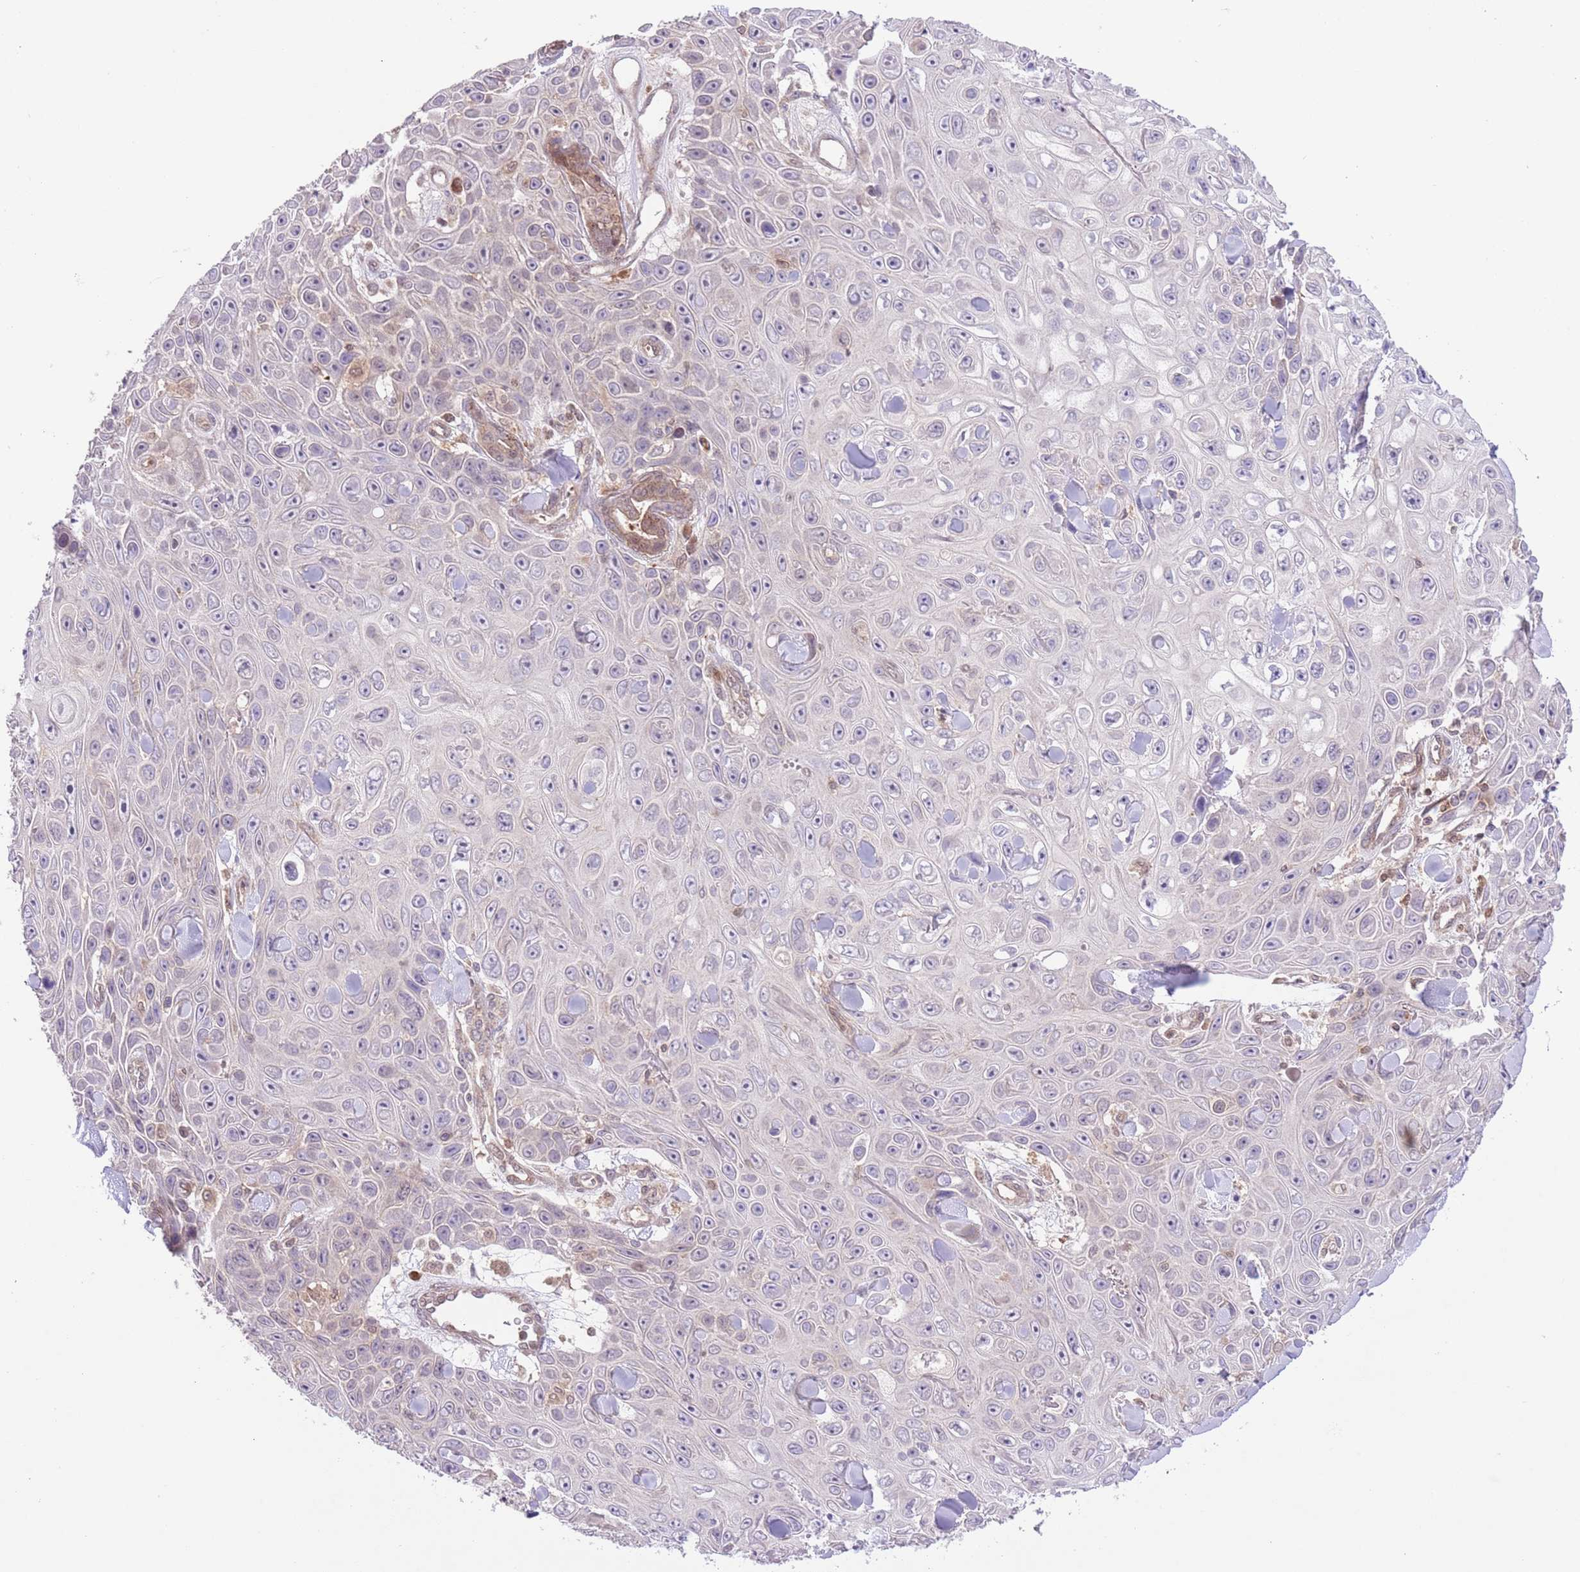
{"staining": {"intensity": "negative", "quantity": "none", "location": "none"}, "tissue": "skin cancer", "cell_type": "Tumor cells", "image_type": "cancer", "snomed": [{"axis": "morphology", "description": "Squamous cell carcinoma, NOS"}, {"axis": "topography", "description": "Skin"}], "caption": "IHC of human skin cancer demonstrates no positivity in tumor cells. Brightfield microscopy of IHC stained with DAB (brown) and hematoxylin (blue), captured at high magnification.", "gene": "HDHD2", "patient": {"sex": "male", "age": 82}}